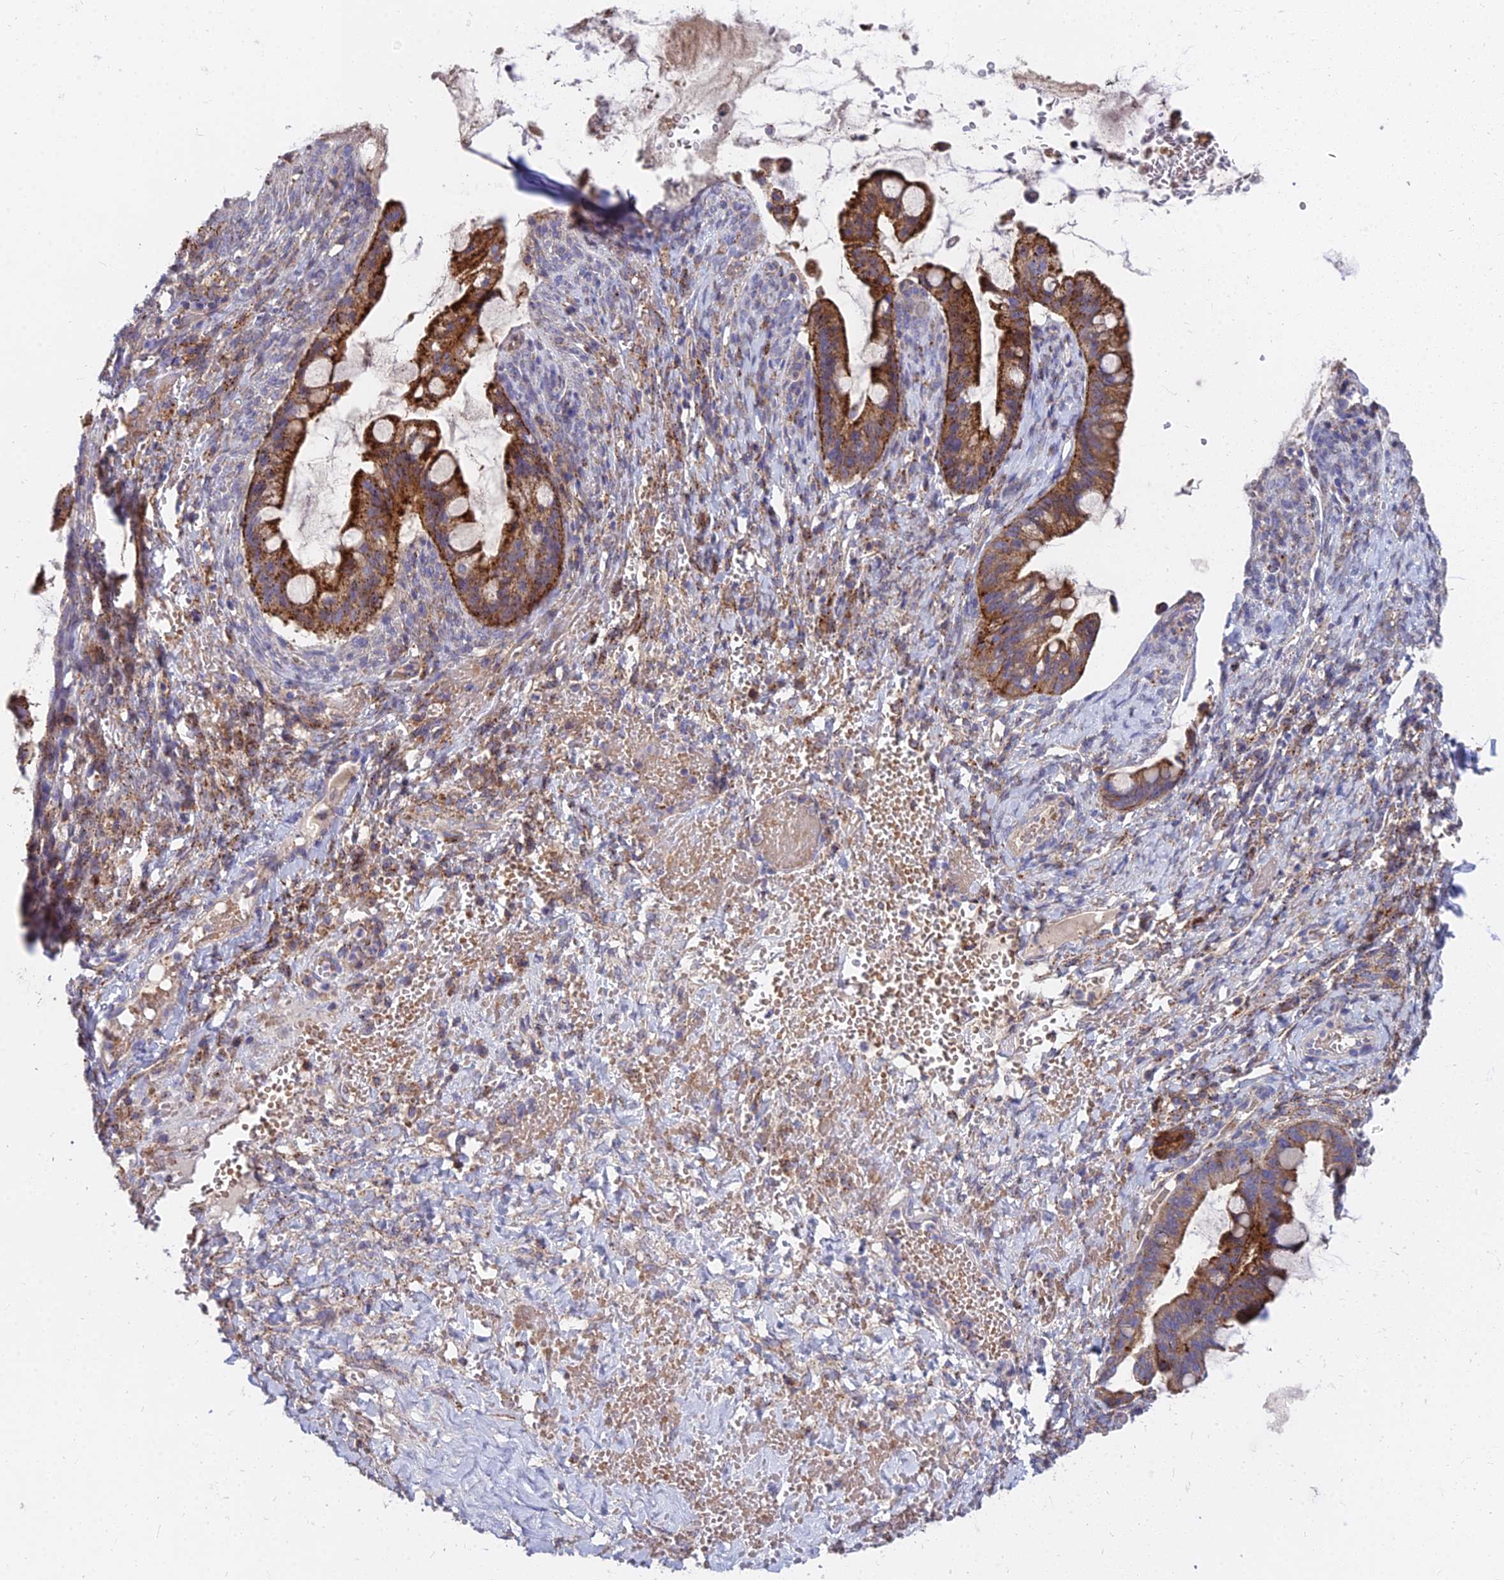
{"staining": {"intensity": "strong", "quantity": ">75%", "location": "cytoplasmic/membranous"}, "tissue": "ovarian cancer", "cell_type": "Tumor cells", "image_type": "cancer", "snomed": [{"axis": "morphology", "description": "Cystadenocarcinoma, mucinous, NOS"}, {"axis": "topography", "description": "Ovary"}], "caption": "A photomicrograph of human ovarian mucinous cystadenocarcinoma stained for a protein exhibits strong cytoplasmic/membranous brown staining in tumor cells. The protein of interest is stained brown, and the nuclei are stained in blue (DAB IHC with brightfield microscopy, high magnification).", "gene": "FRMPD1", "patient": {"sex": "female", "age": 73}}